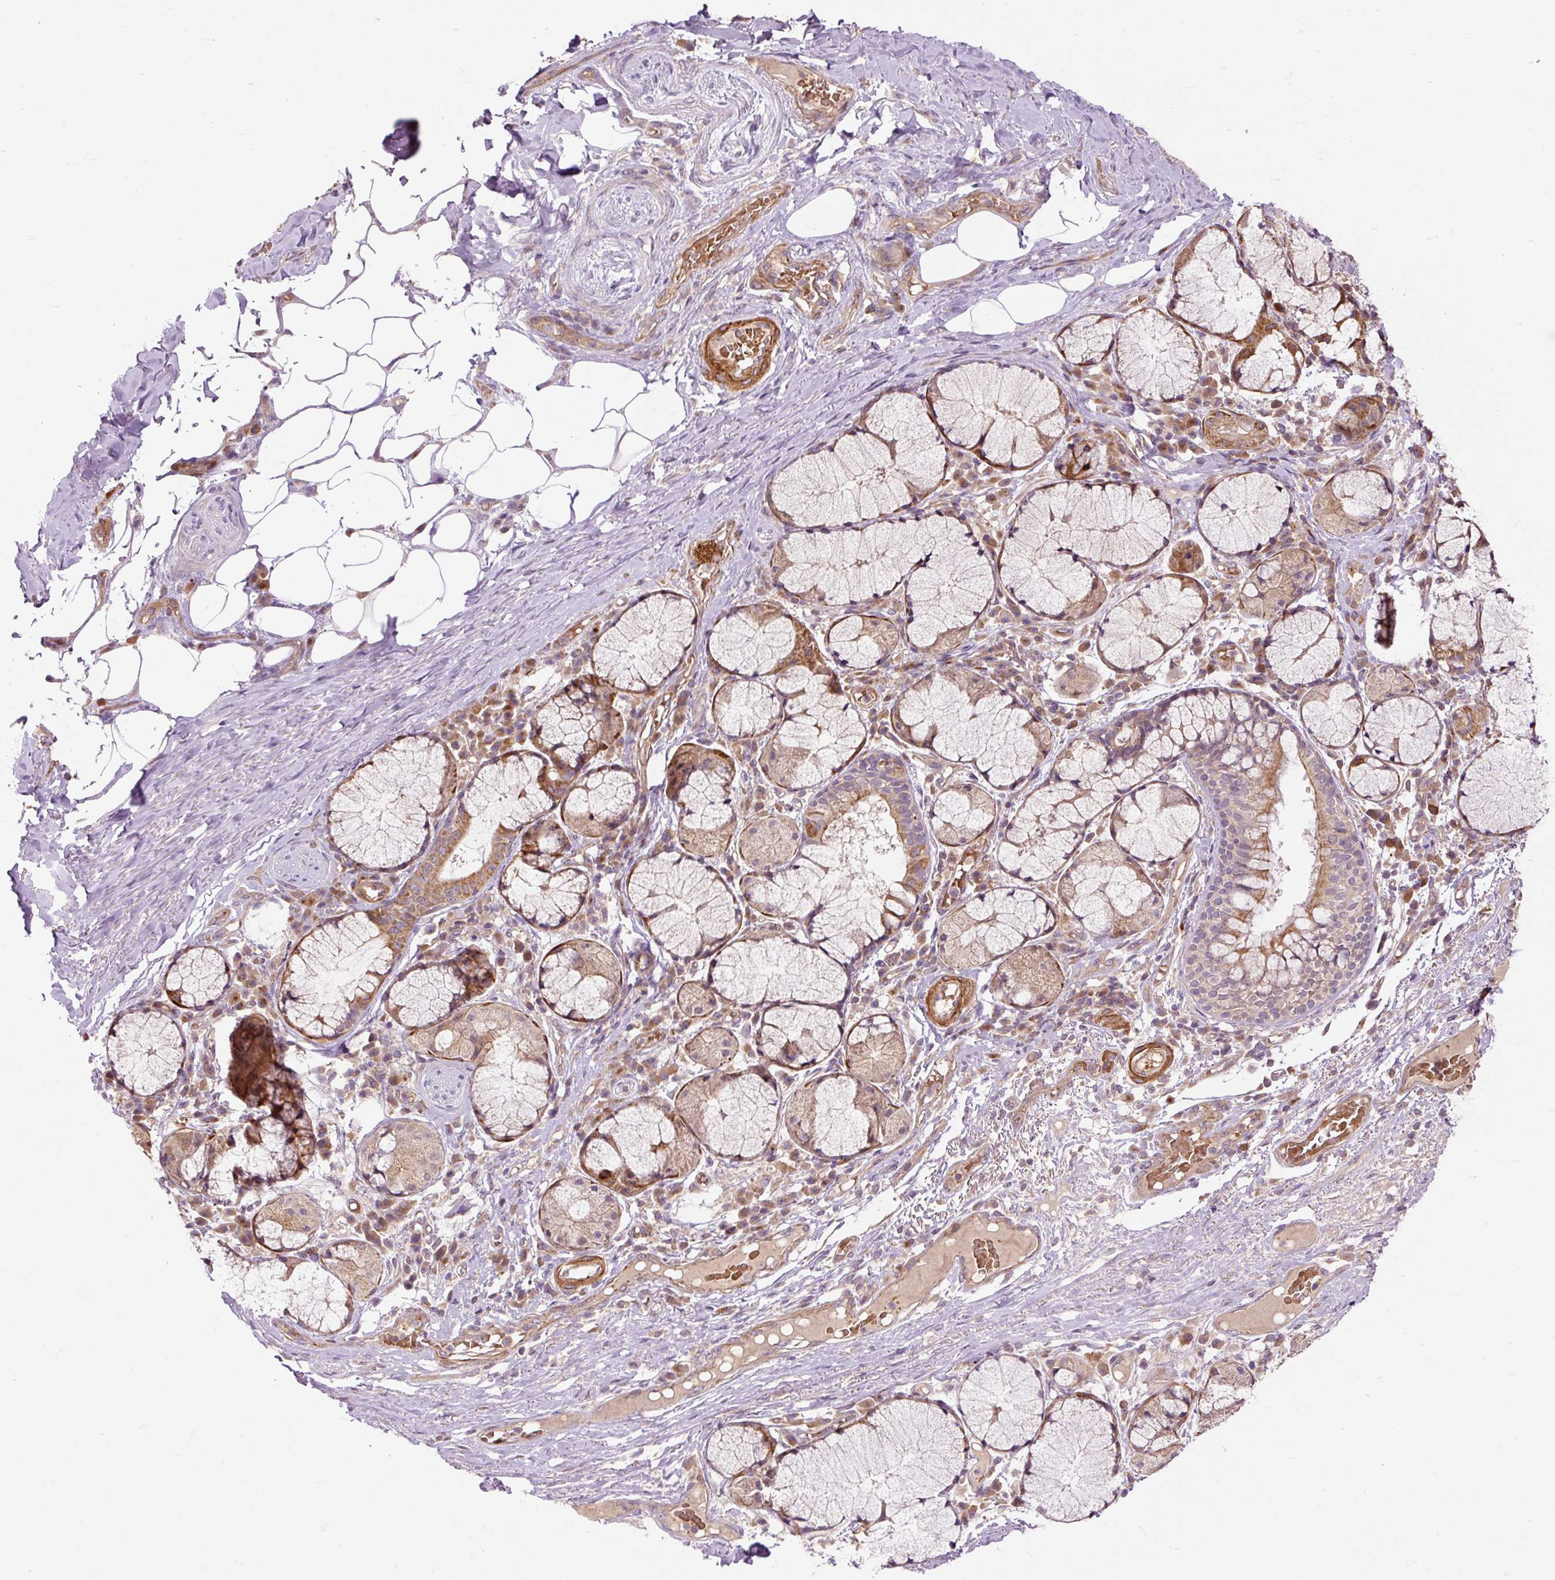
{"staining": {"intensity": "negative", "quantity": "none", "location": "none"}, "tissue": "adipose tissue", "cell_type": "Adipocytes", "image_type": "normal", "snomed": [{"axis": "morphology", "description": "Normal tissue, NOS"}, {"axis": "topography", "description": "Cartilage tissue"}, {"axis": "topography", "description": "Bronchus"}], "caption": "IHC image of normal adipose tissue: human adipose tissue stained with DAB (3,3'-diaminobenzidine) reveals no significant protein expression in adipocytes. (Stains: DAB immunohistochemistry with hematoxylin counter stain, Microscopy: brightfield microscopy at high magnification).", "gene": "RIPOR3", "patient": {"sex": "male", "age": 56}}